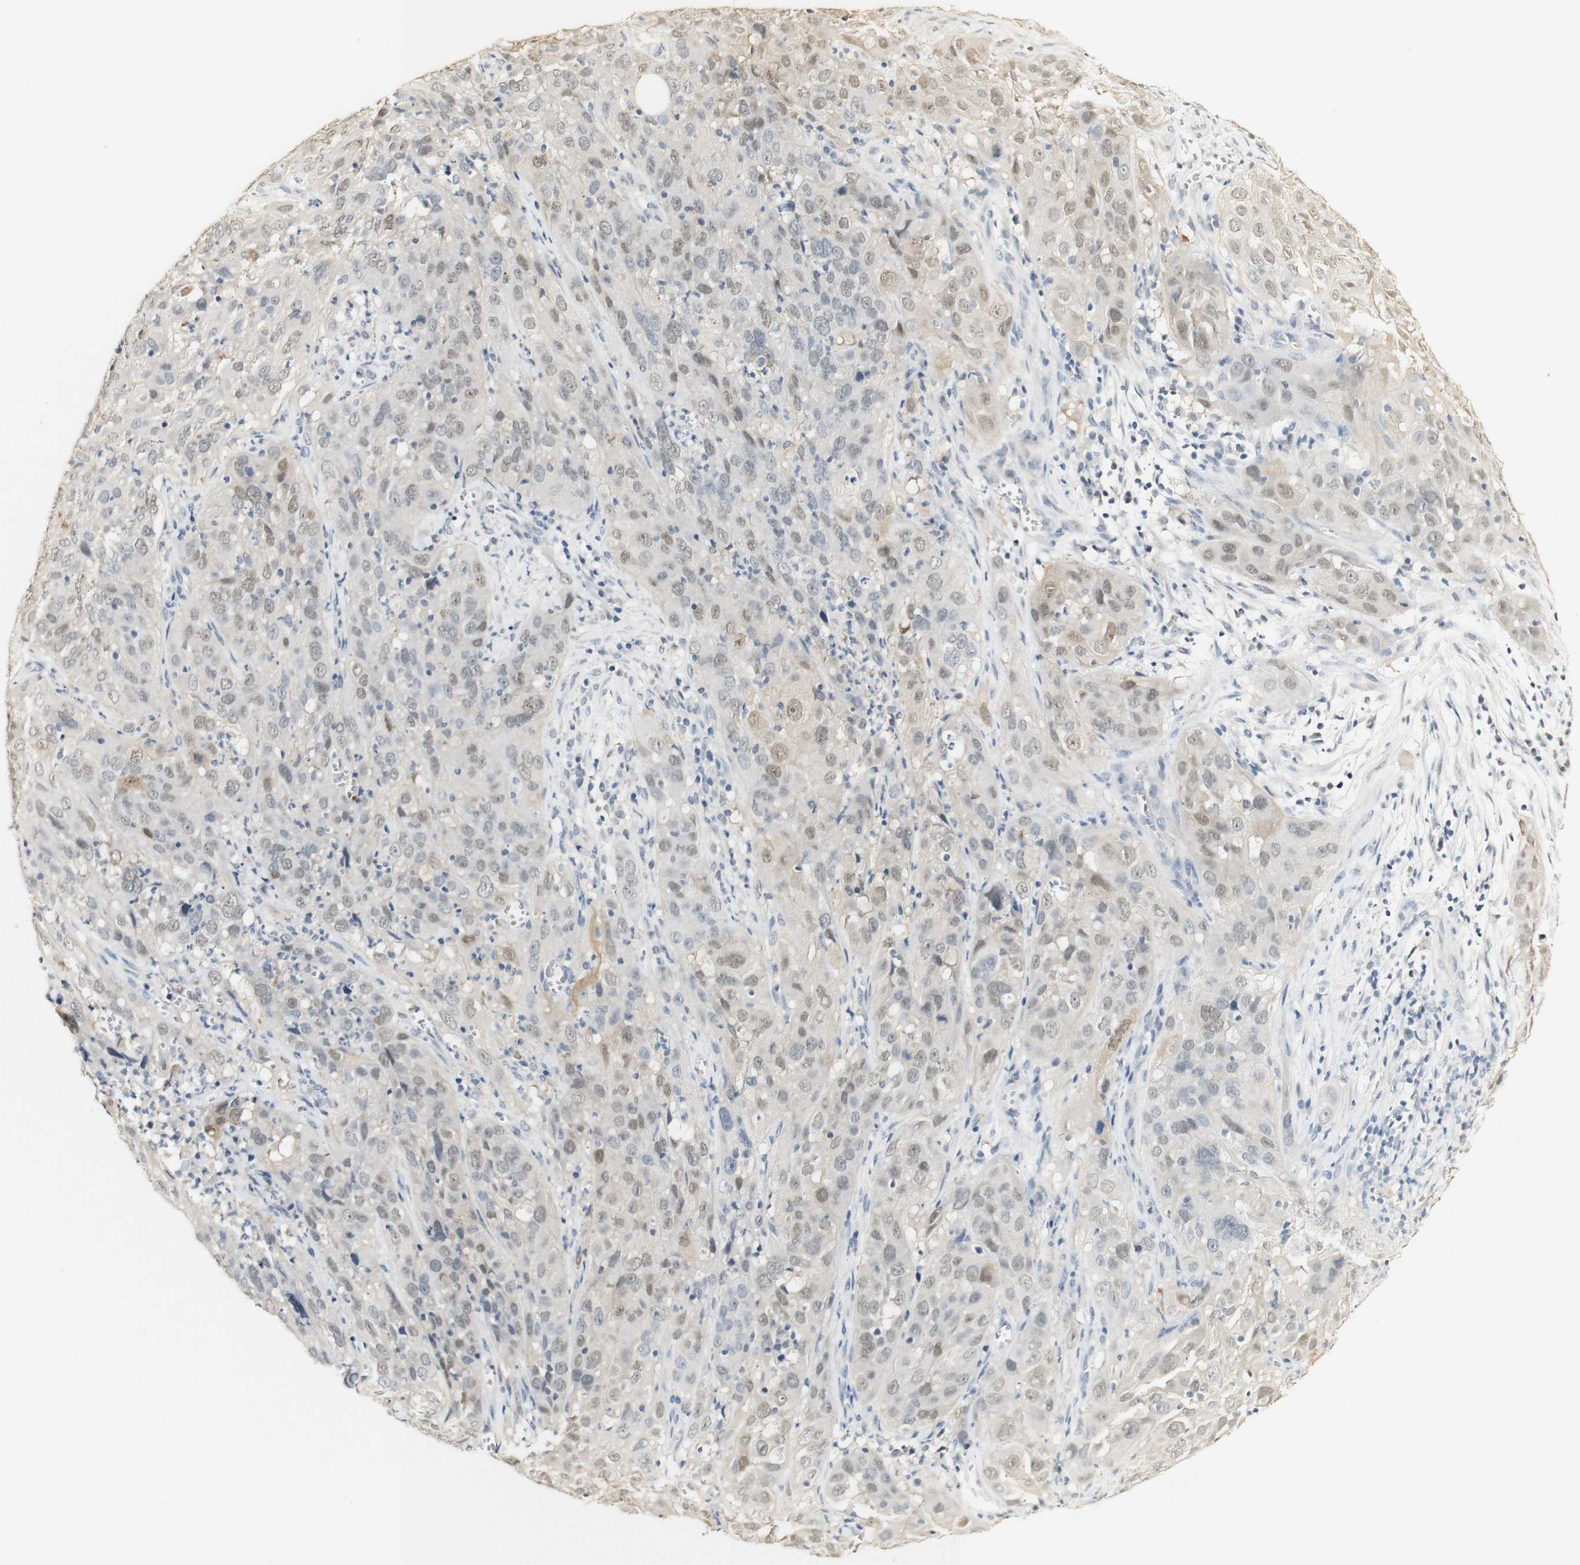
{"staining": {"intensity": "weak", "quantity": "25%-75%", "location": "cytoplasmic/membranous,nuclear"}, "tissue": "cervical cancer", "cell_type": "Tumor cells", "image_type": "cancer", "snomed": [{"axis": "morphology", "description": "Squamous cell carcinoma, NOS"}, {"axis": "topography", "description": "Cervix"}], "caption": "Protein expression analysis of squamous cell carcinoma (cervical) exhibits weak cytoplasmic/membranous and nuclear expression in approximately 25%-75% of tumor cells. The protein of interest is shown in brown color, while the nuclei are stained blue.", "gene": "SYT7", "patient": {"sex": "female", "age": 32}}